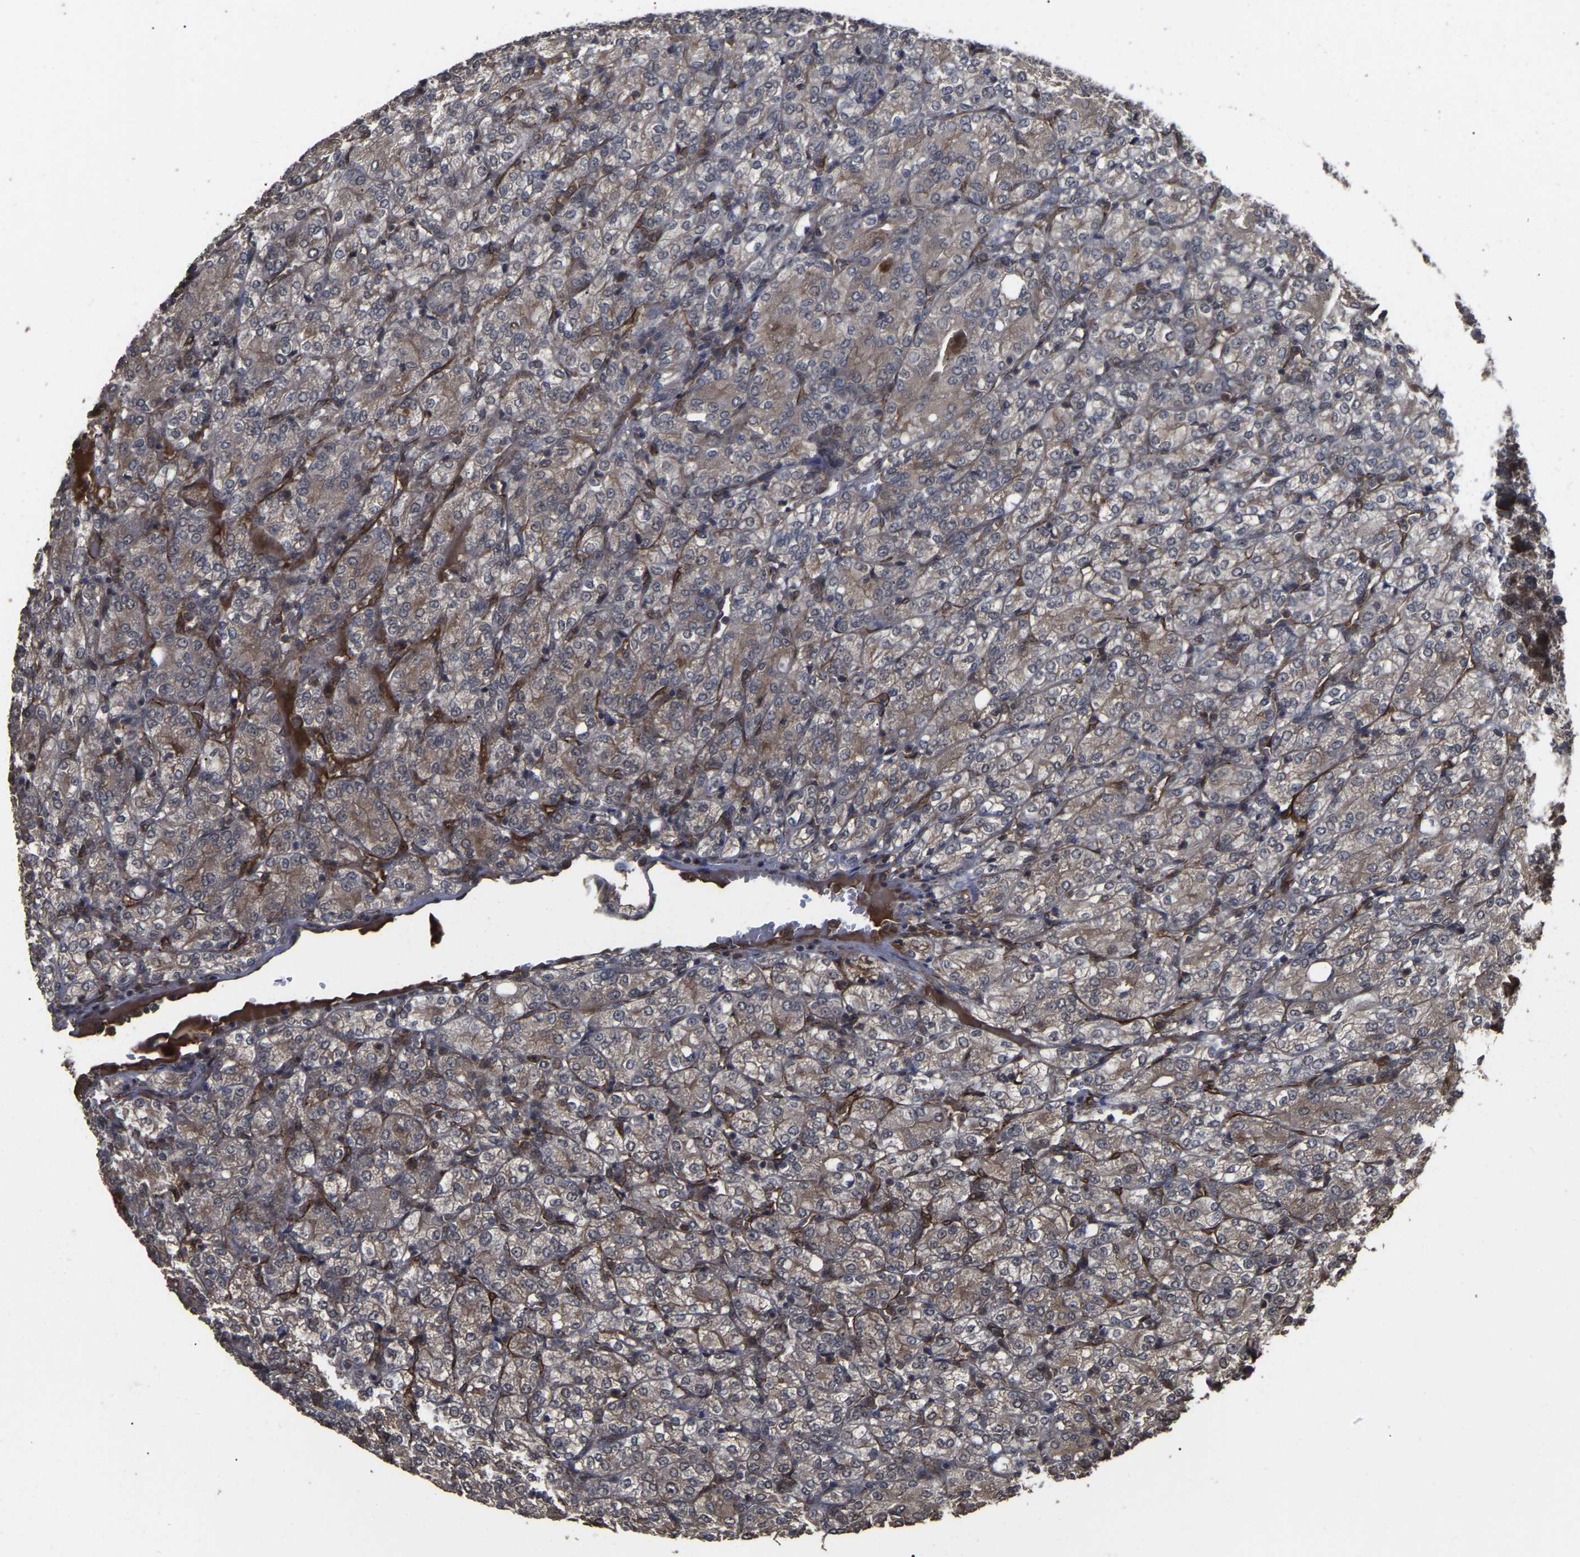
{"staining": {"intensity": "weak", "quantity": ">75%", "location": "cytoplasmic/membranous"}, "tissue": "renal cancer", "cell_type": "Tumor cells", "image_type": "cancer", "snomed": [{"axis": "morphology", "description": "Adenocarcinoma, NOS"}, {"axis": "topography", "description": "Kidney"}], "caption": "Protein analysis of renal cancer (adenocarcinoma) tissue shows weak cytoplasmic/membranous expression in about >75% of tumor cells.", "gene": "FAM161B", "patient": {"sex": "male", "age": 77}}